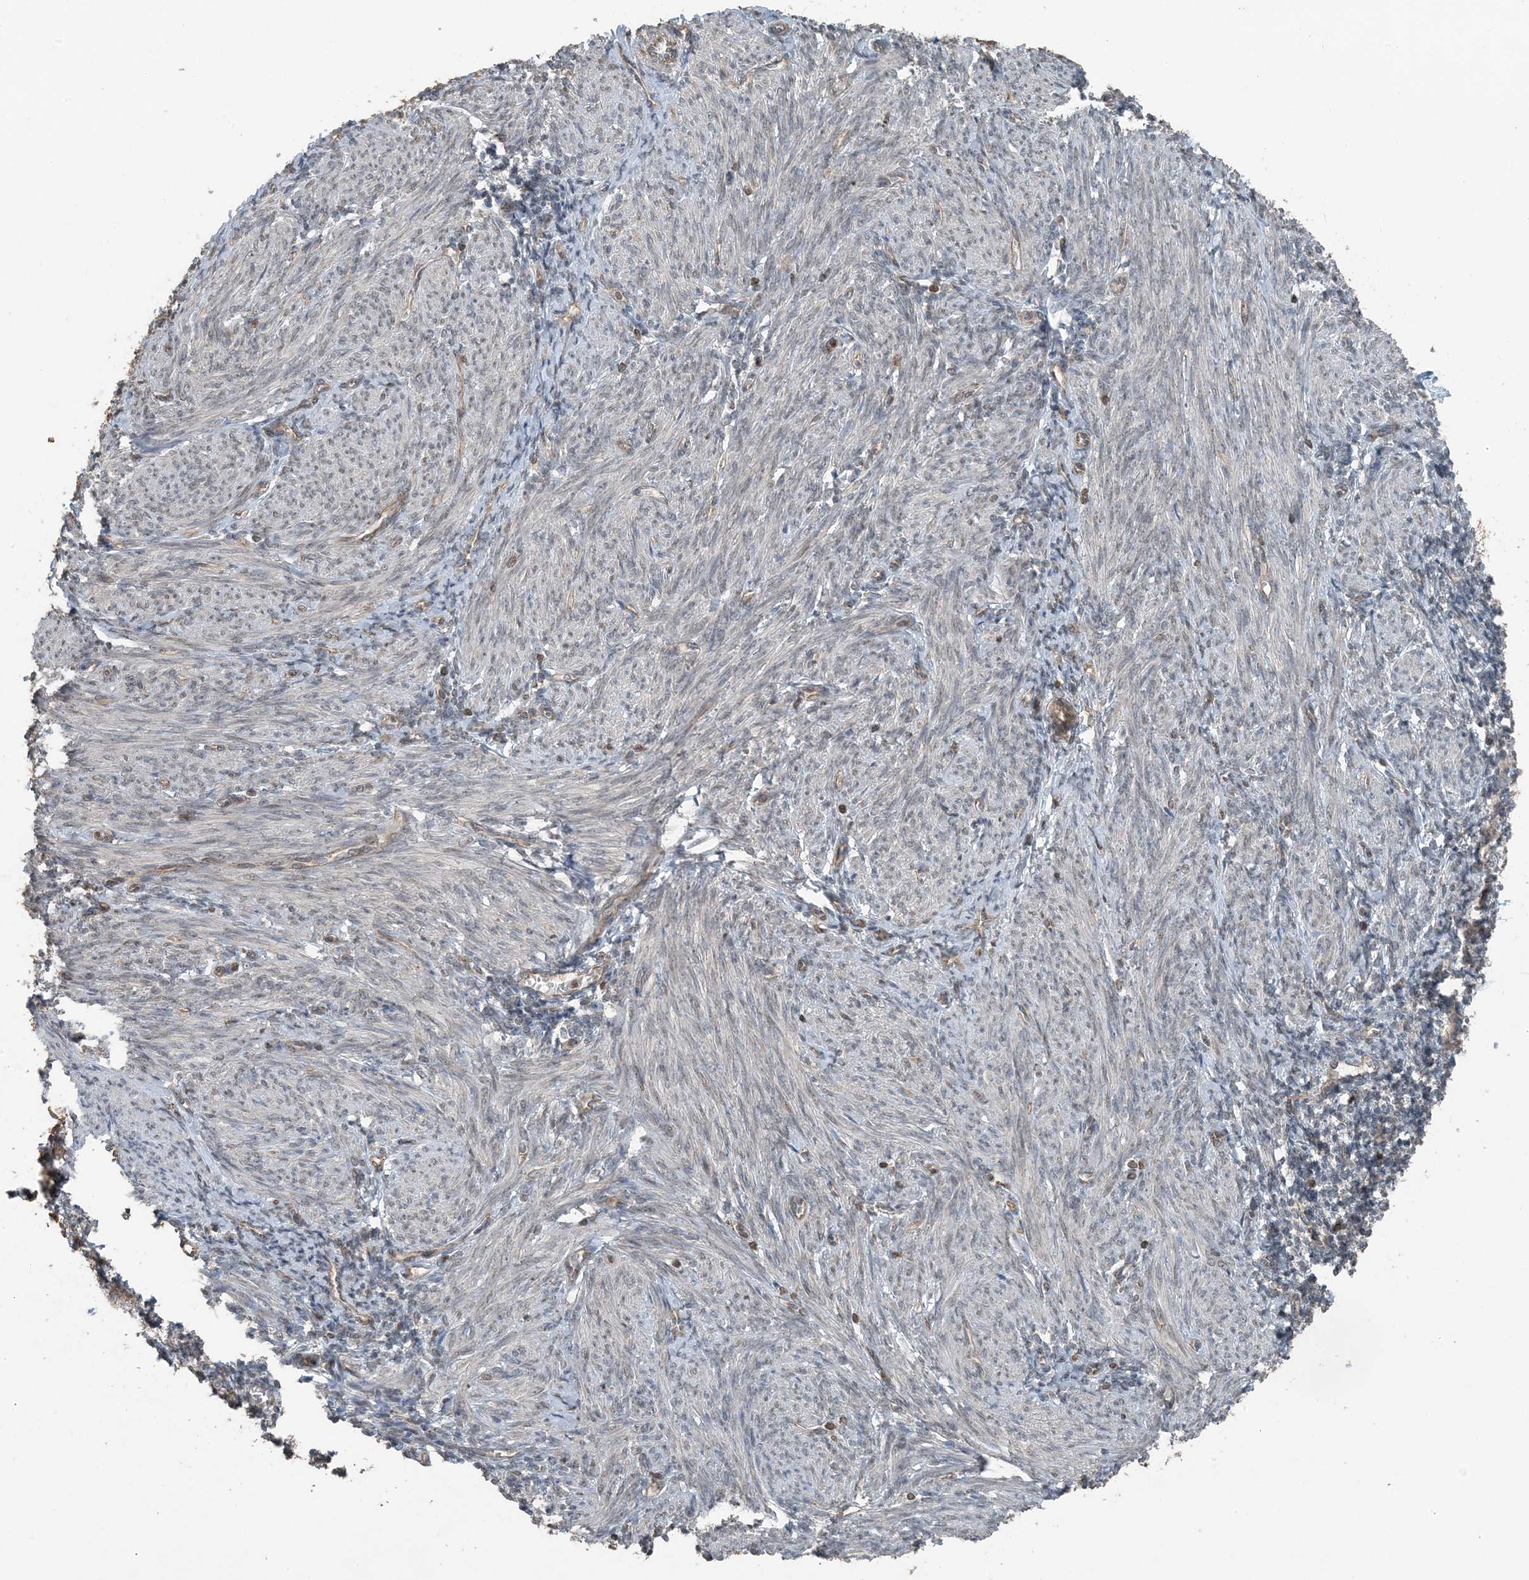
{"staining": {"intensity": "moderate", "quantity": "<25%", "location": "cytoplasmic/membranous,nuclear"}, "tissue": "endometrium", "cell_type": "Cells in endometrial stroma", "image_type": "normal", "snomed": [{"axis": "morphology", "description": "Normal tissue, NOS"}, {"axis": "topography", "description": "Endometrium"}], "caption": "Immunohistochemical staining of benign endometrium exhibits <25% levels of moderate cytoplasmic/membranous,nuclear protein staining in about <25% of cells in endometrial stroma.", "gene": "ZFAND2B", "patient": {"sex": "female", "age": 77}}